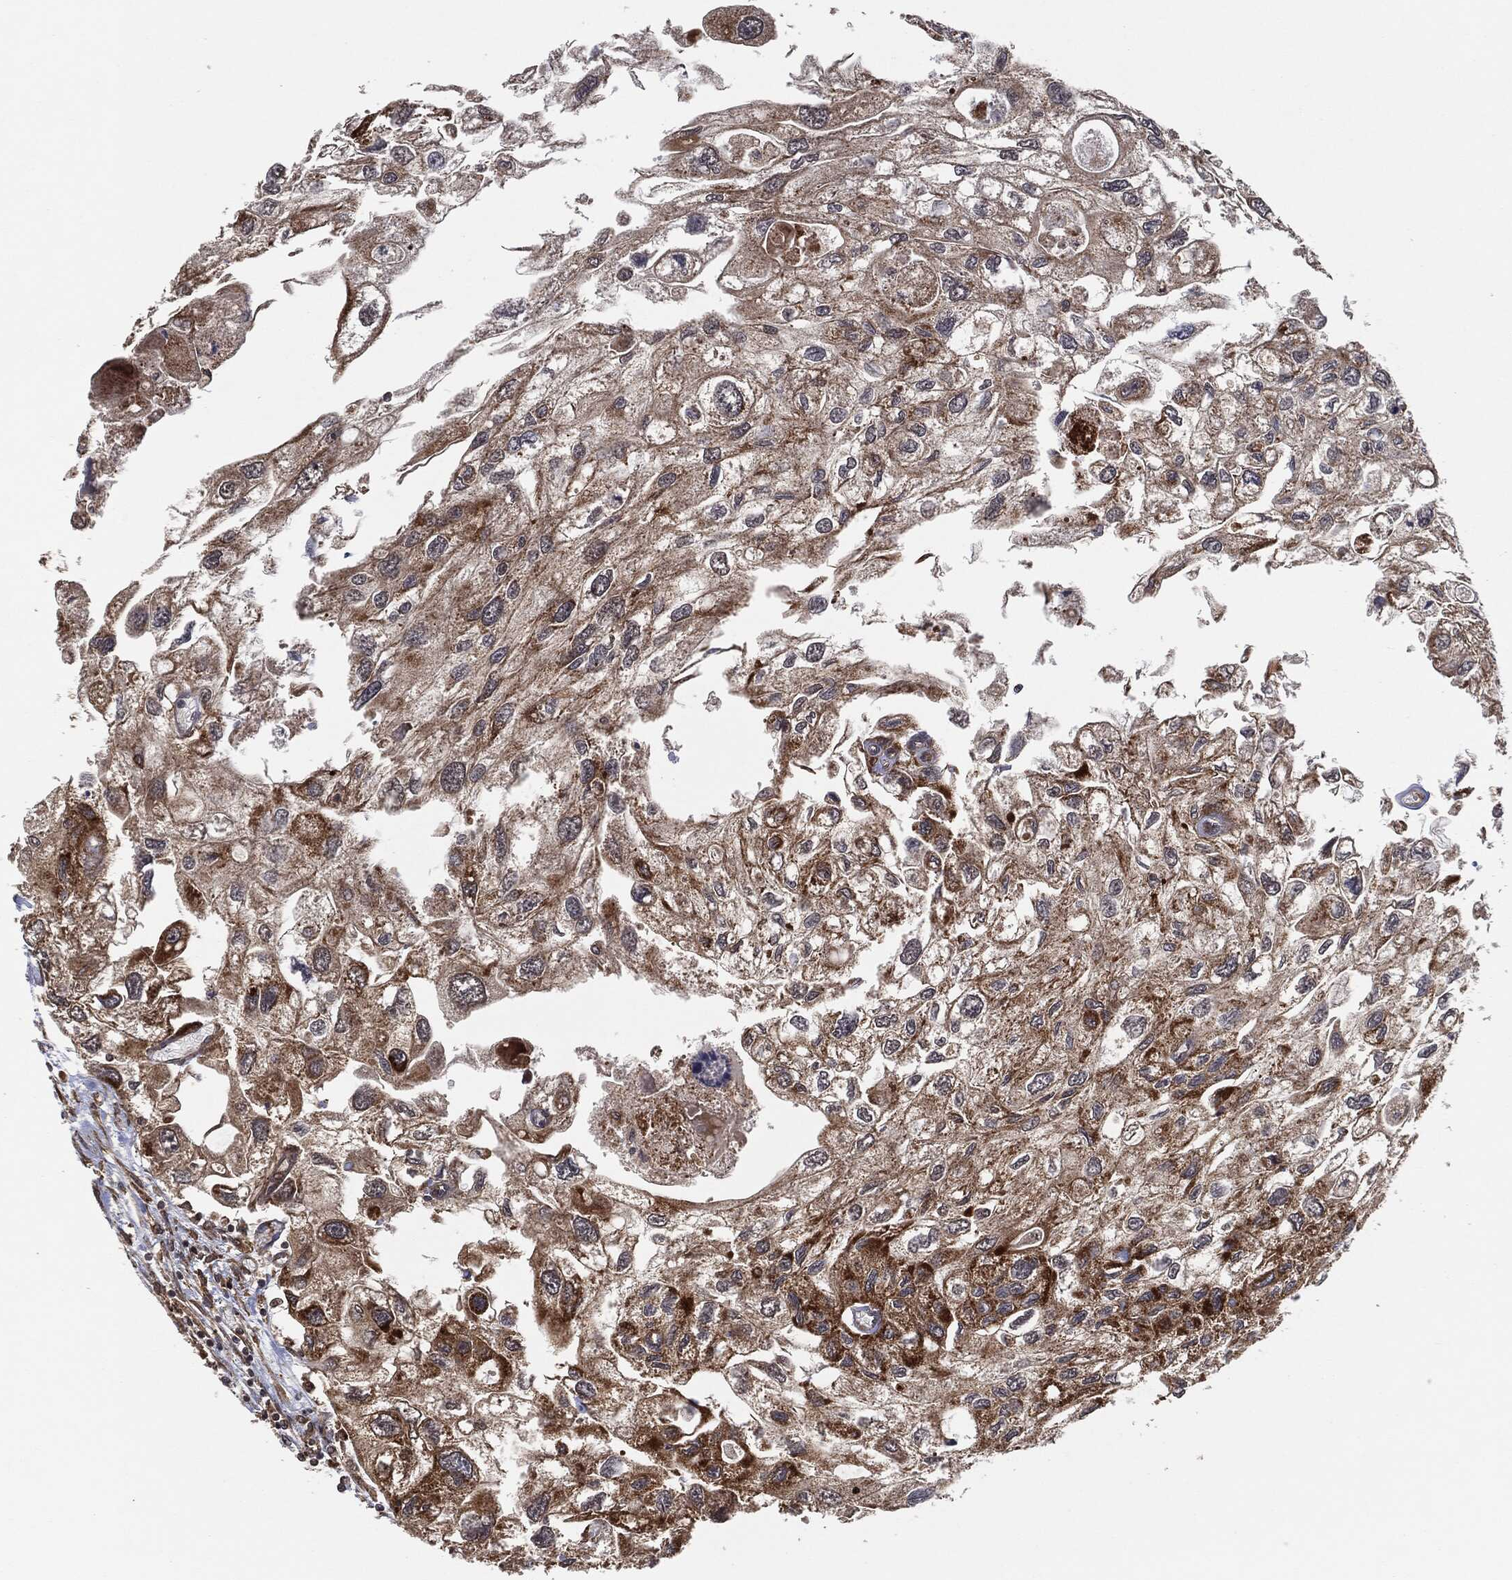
{"staining": {"intensity": "moderate", "quantity": "25%-75%", "location": "cytoplasmic/membranous"}, "tissue": "urothelial cancer", "cell_type": "Tumor cells", "image_type": "cancer", "snomed": [{"axis": "morphology", "description": "Urothelial carcinoma, High grade"}, {"axis": "topography", "description": "Urinary bladder"}], "caption": "Moderate cytoplasmic/membranous protein staining is present in about 25%-75% of tumor cells in urothelial cancer.", "gene": "BCAR1", "patient": {"sex": "male", "age": 59}}